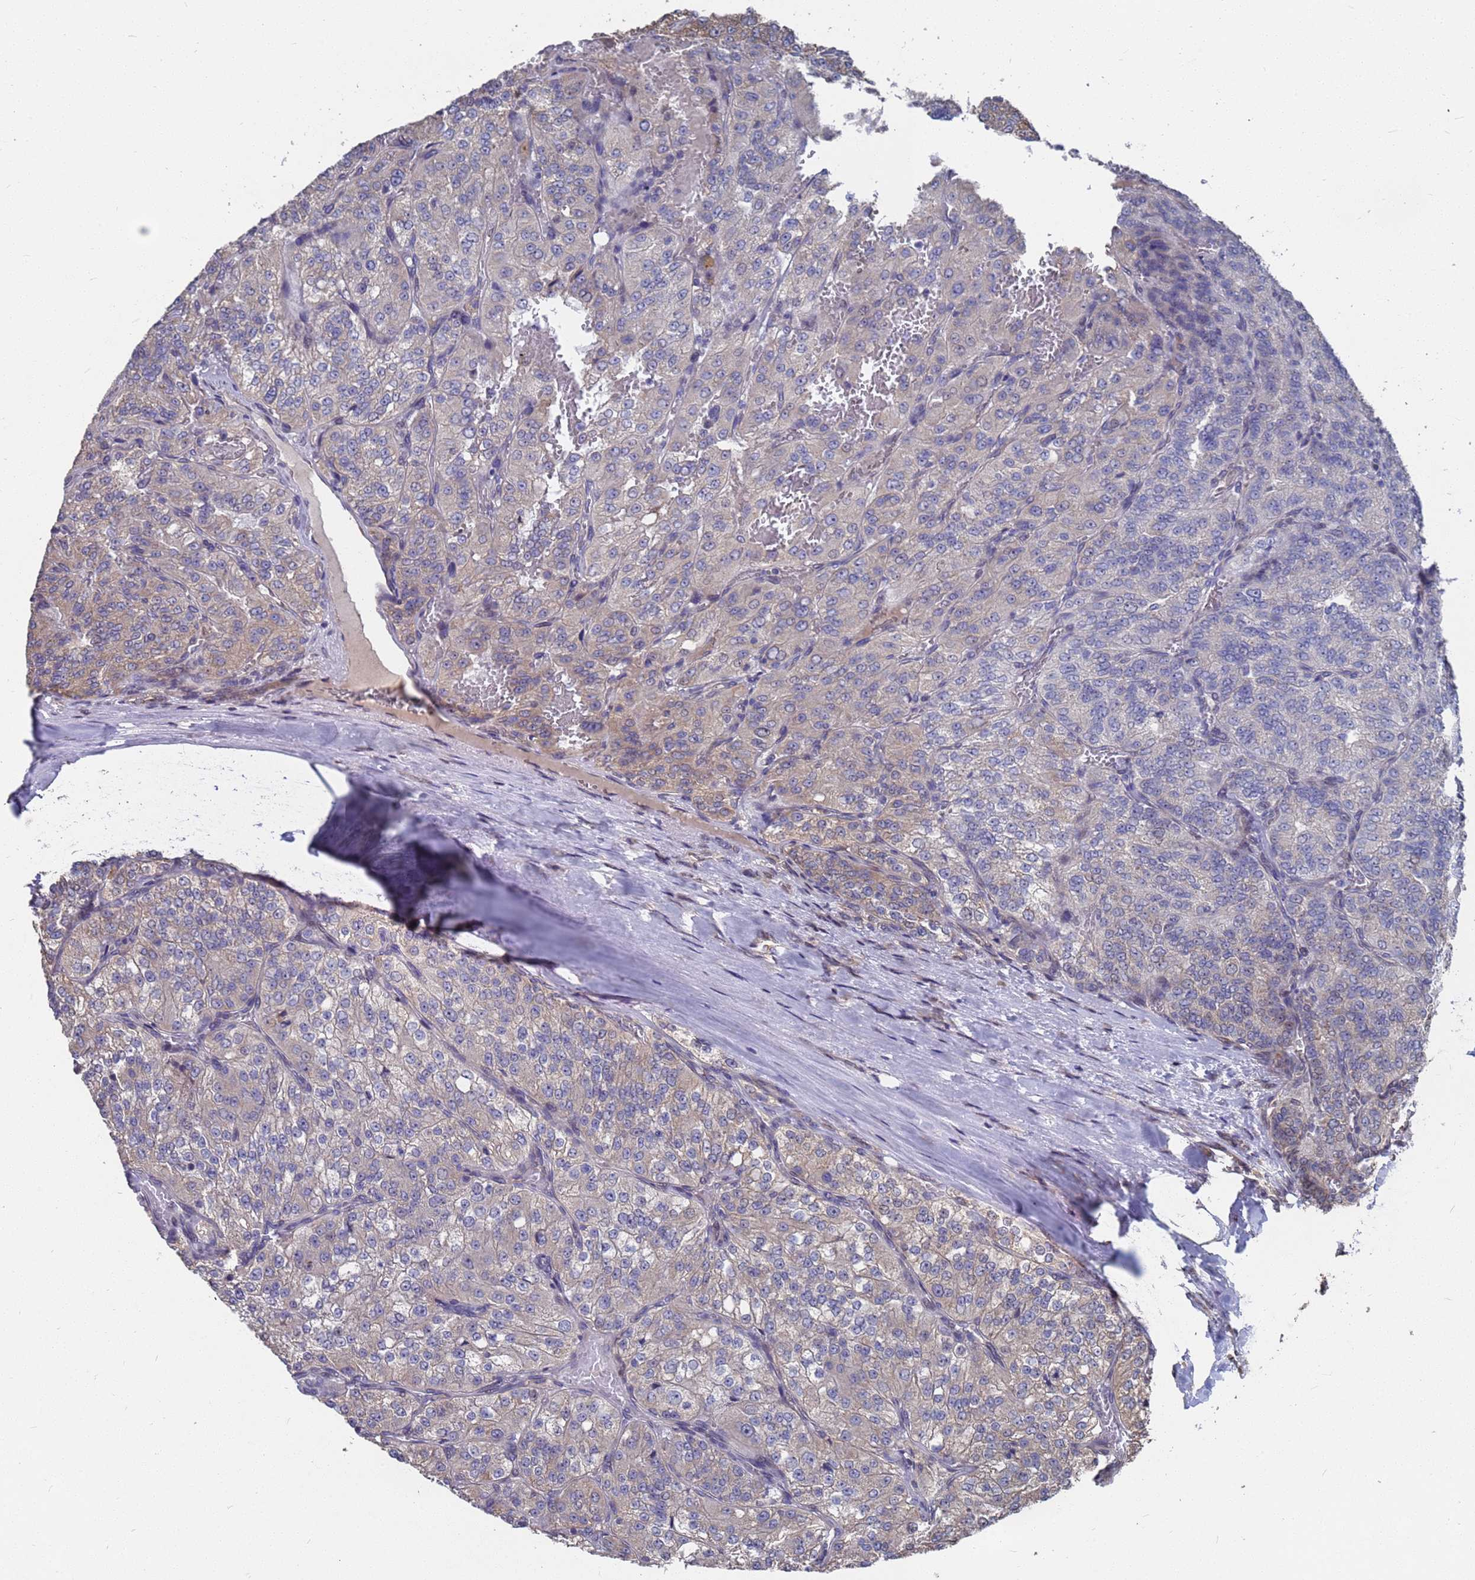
{"staining": {"intensity": "weak", "quantity": "<25%", "location": "cytoplasmic/membranous"}, "tissue": "renal cancer", "cell_type": "Tumor cells", "image_type": "cancer", "snomed": [{"axis": "morphology", "description": "Adenocarcinoma, NOS"}, {"axis": "topography", "description": "Kidney"}], "caption": "High magnification brightfield microscopy of renal adenocarcinoma stained with DAB (3,3'-diaminobenzidine) (brown) and counterstained with hematoxylin (blue): tumor cells show no significant positivity. (DAB immunohistochemistry visualized using brightfield microscopy, high magnification).", "gene": "CFAP119", "patient": {"sex": "female", "age": 63}}